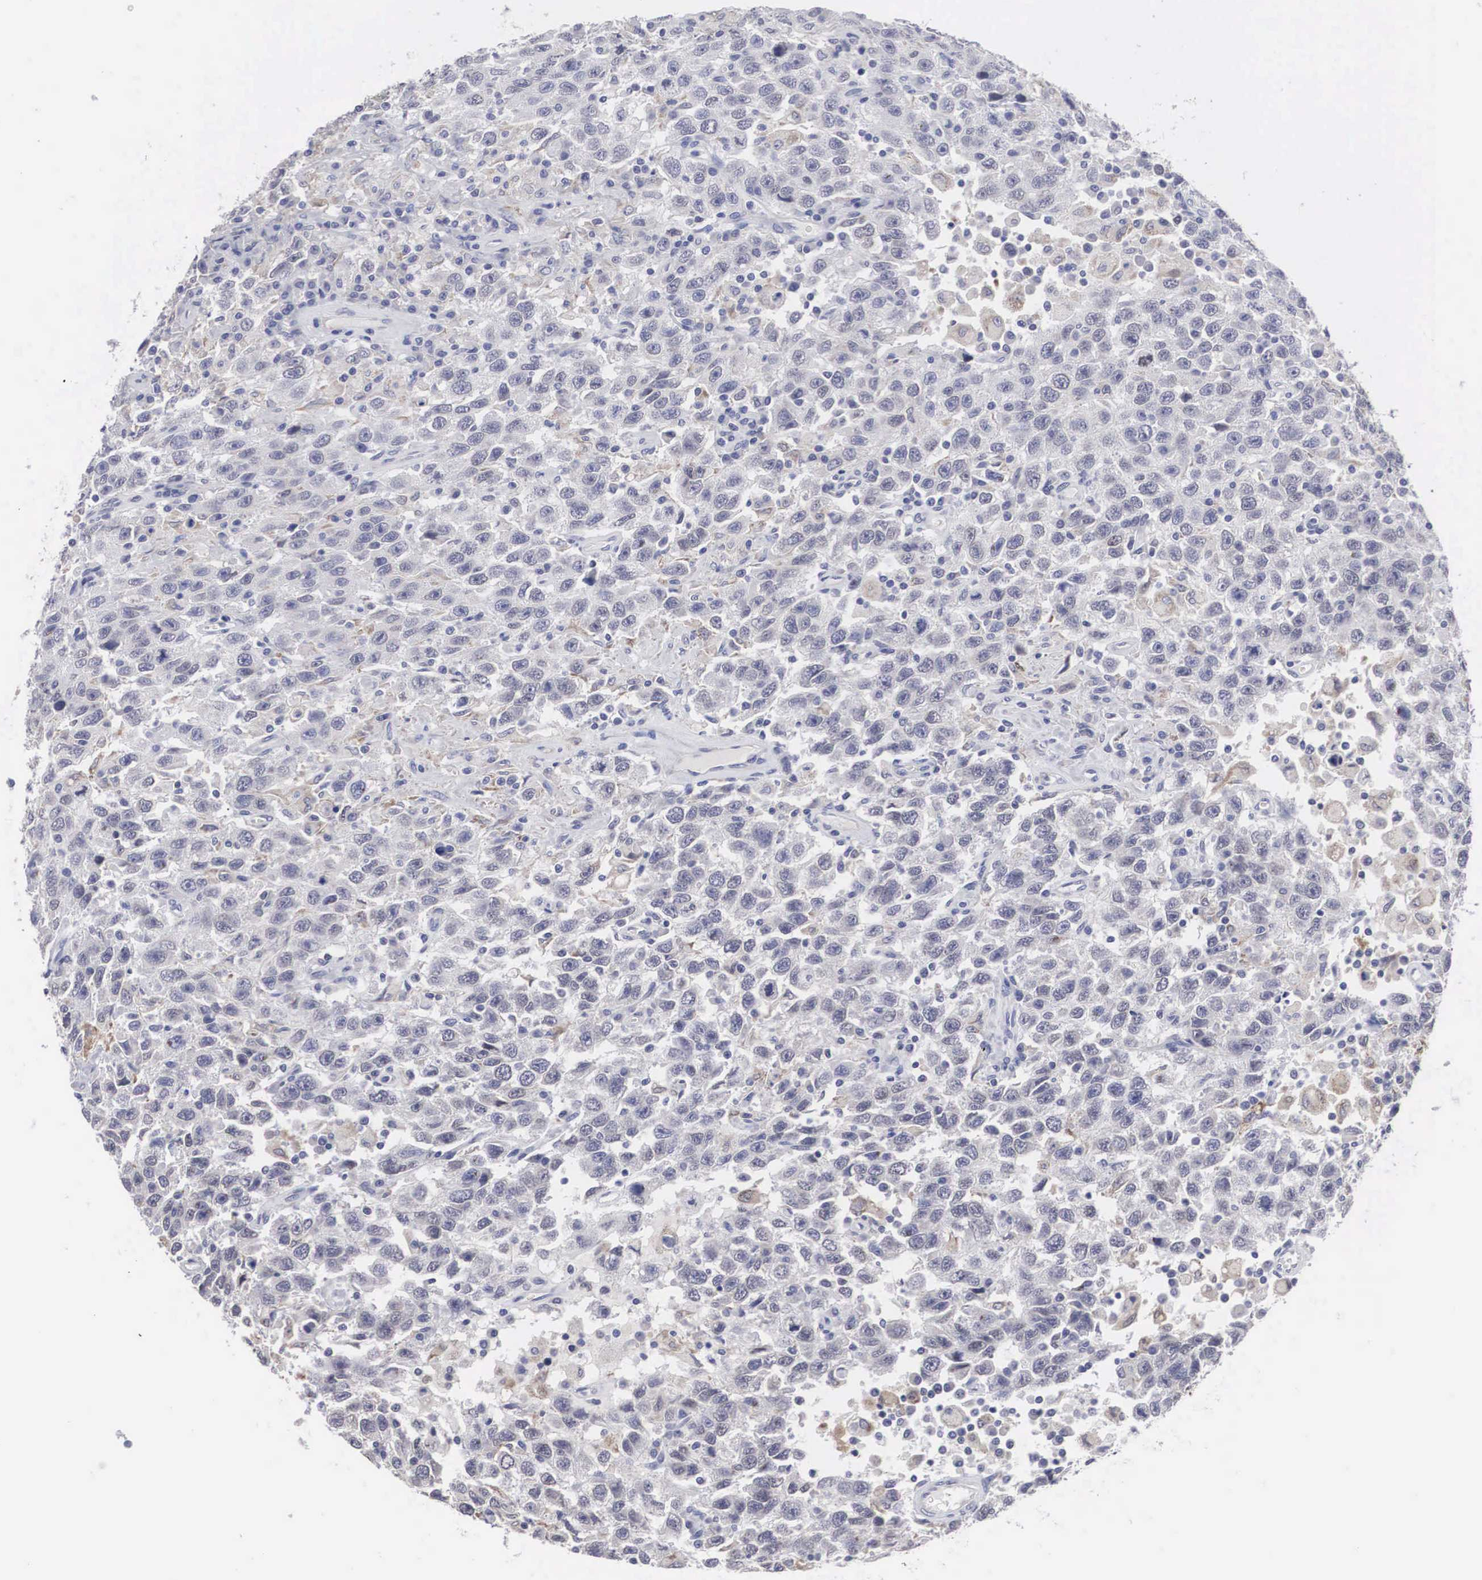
{"staining": {"intensity": "weak", "quantity": "<25%", "location": "cytoplasmic/membranous"}, "tissue": "testis cancer", "cell_type": "Tumor cells", "image_type": "cancer", "snomed": [{"axis": "morphology", "description": "Seminoma, NOS"}, {"axis": "topography", "description": "Testis"}], "caption": "This is a histopathology image of IHC staining of seminoma (testis), which shows no expression in tumor cells. (DAB IHC visualized using brightfield microscopy, high magnification).", "gene": "HMOX1", "patient": {"sex": "male", "age": 41}}